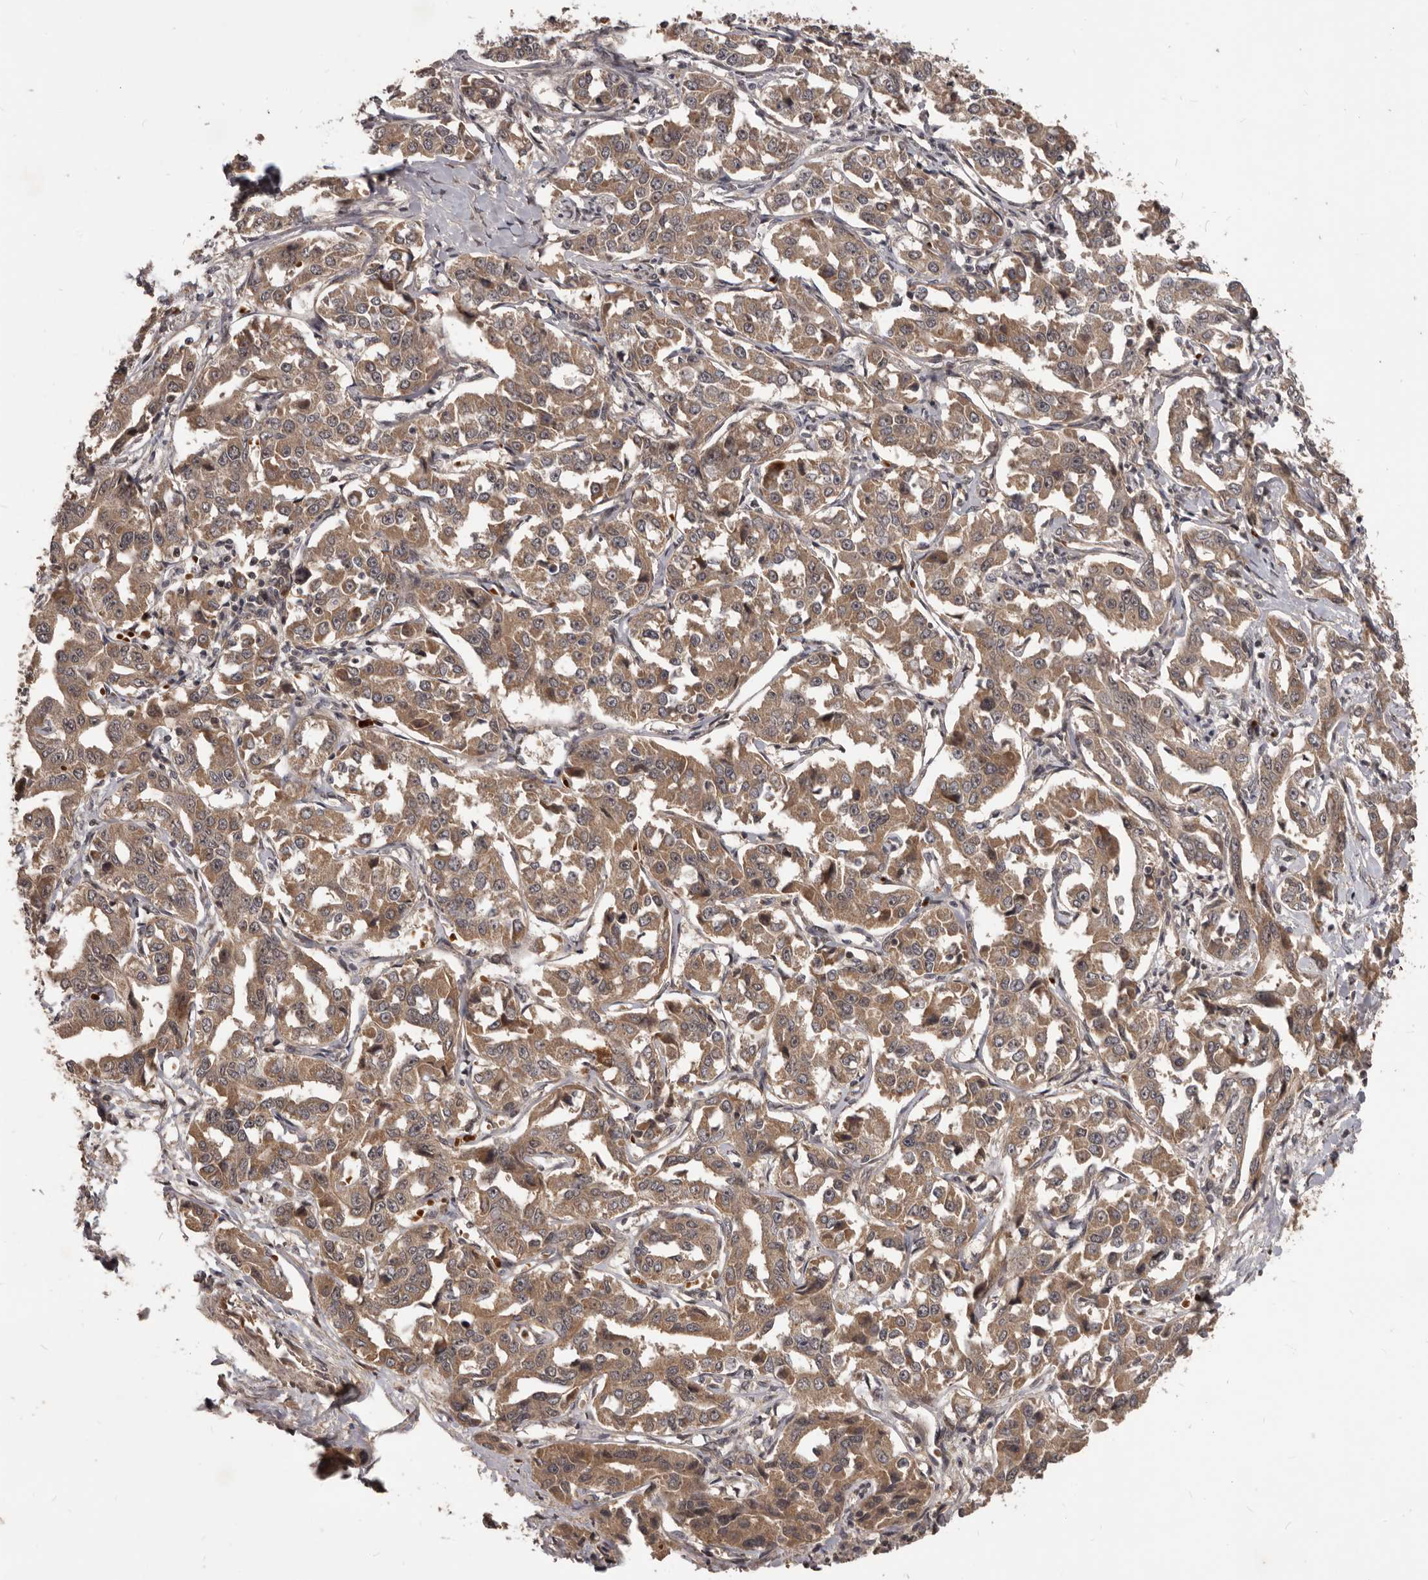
{"staining": {"intensity": "moderate", "quantity": ">75%", "location": "cytoplasmic/membranous"}, "tissue": "liver cancer", "cell_type": "Tumor cells", "image_type": "cancer", "snomed": [{"axis": "morphology", "description": "Cholangiocarcinoma"}, {"axis": "topography", "description": "Liver"}], "caption": "Human liver cancer (cholangiocarcinoma) stained with a brown dye exhibits moderate cytoplasmic/membranous positive expression in approximately >75% of tumor cells.", "gene": "GABPB2", "patient": {"sex": "male", "age": 59}}